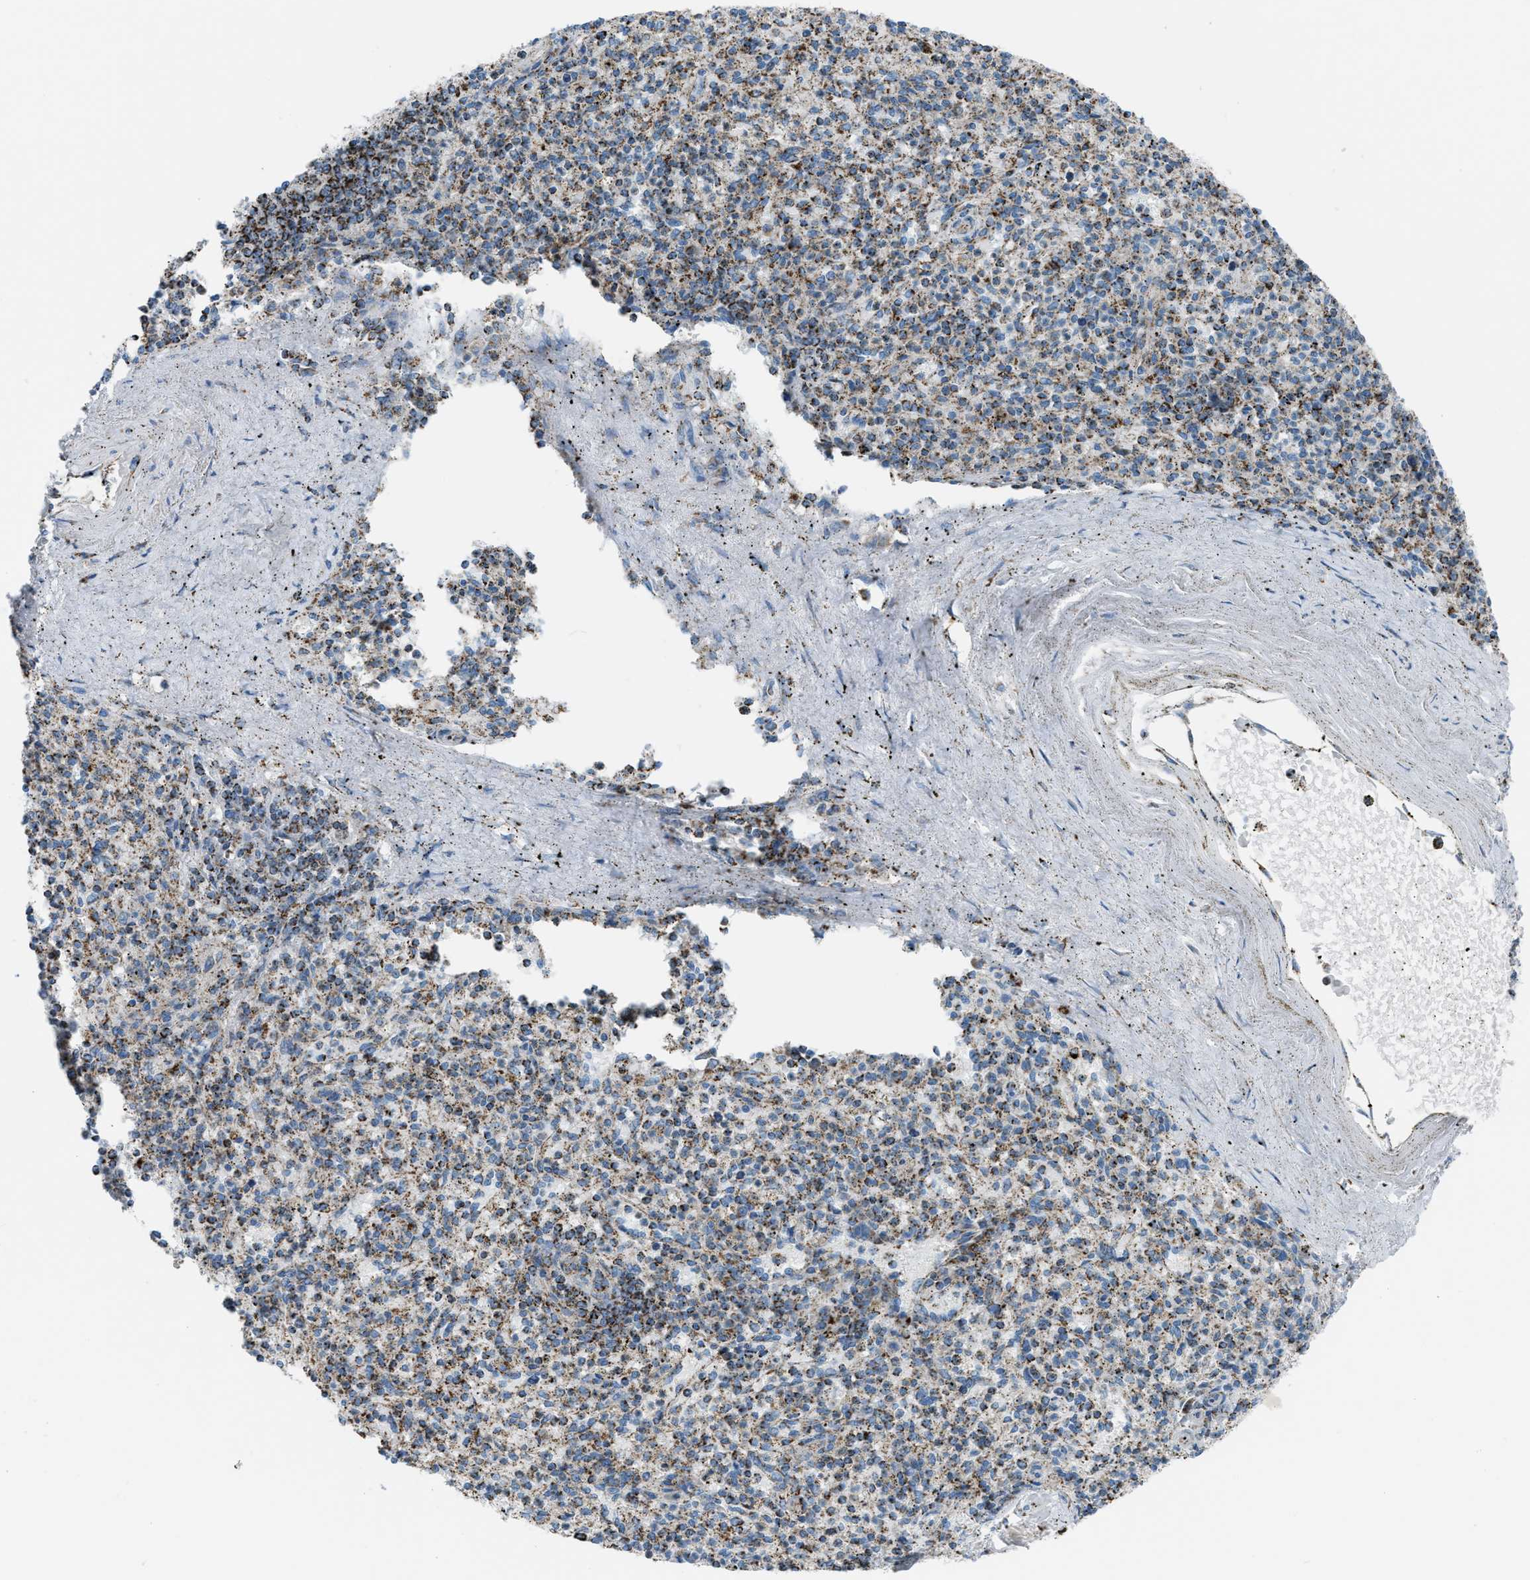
{"staining": {"intensity": "moderate", "quantity": "25%-75%", "location": "cytoplasmic/membranous"}, "tissue": "spleen", "cell_type": "Cells in red pulp", "image_type": "normal", "snomed": [{"axis": "morphology", "description": "Normal tissue, NOS"}, {"axis": "topography", "description": "Spleen"}], "caption": "The photomicrograph shows immunohistochemical staining of unremarkable spleen. There is moderate cytoplasmic/membranous staining is present in approximately 25%-75% of cells in red pulp.", "gene": "MDH2", "patient": {"sex": "male", "age": 72}}